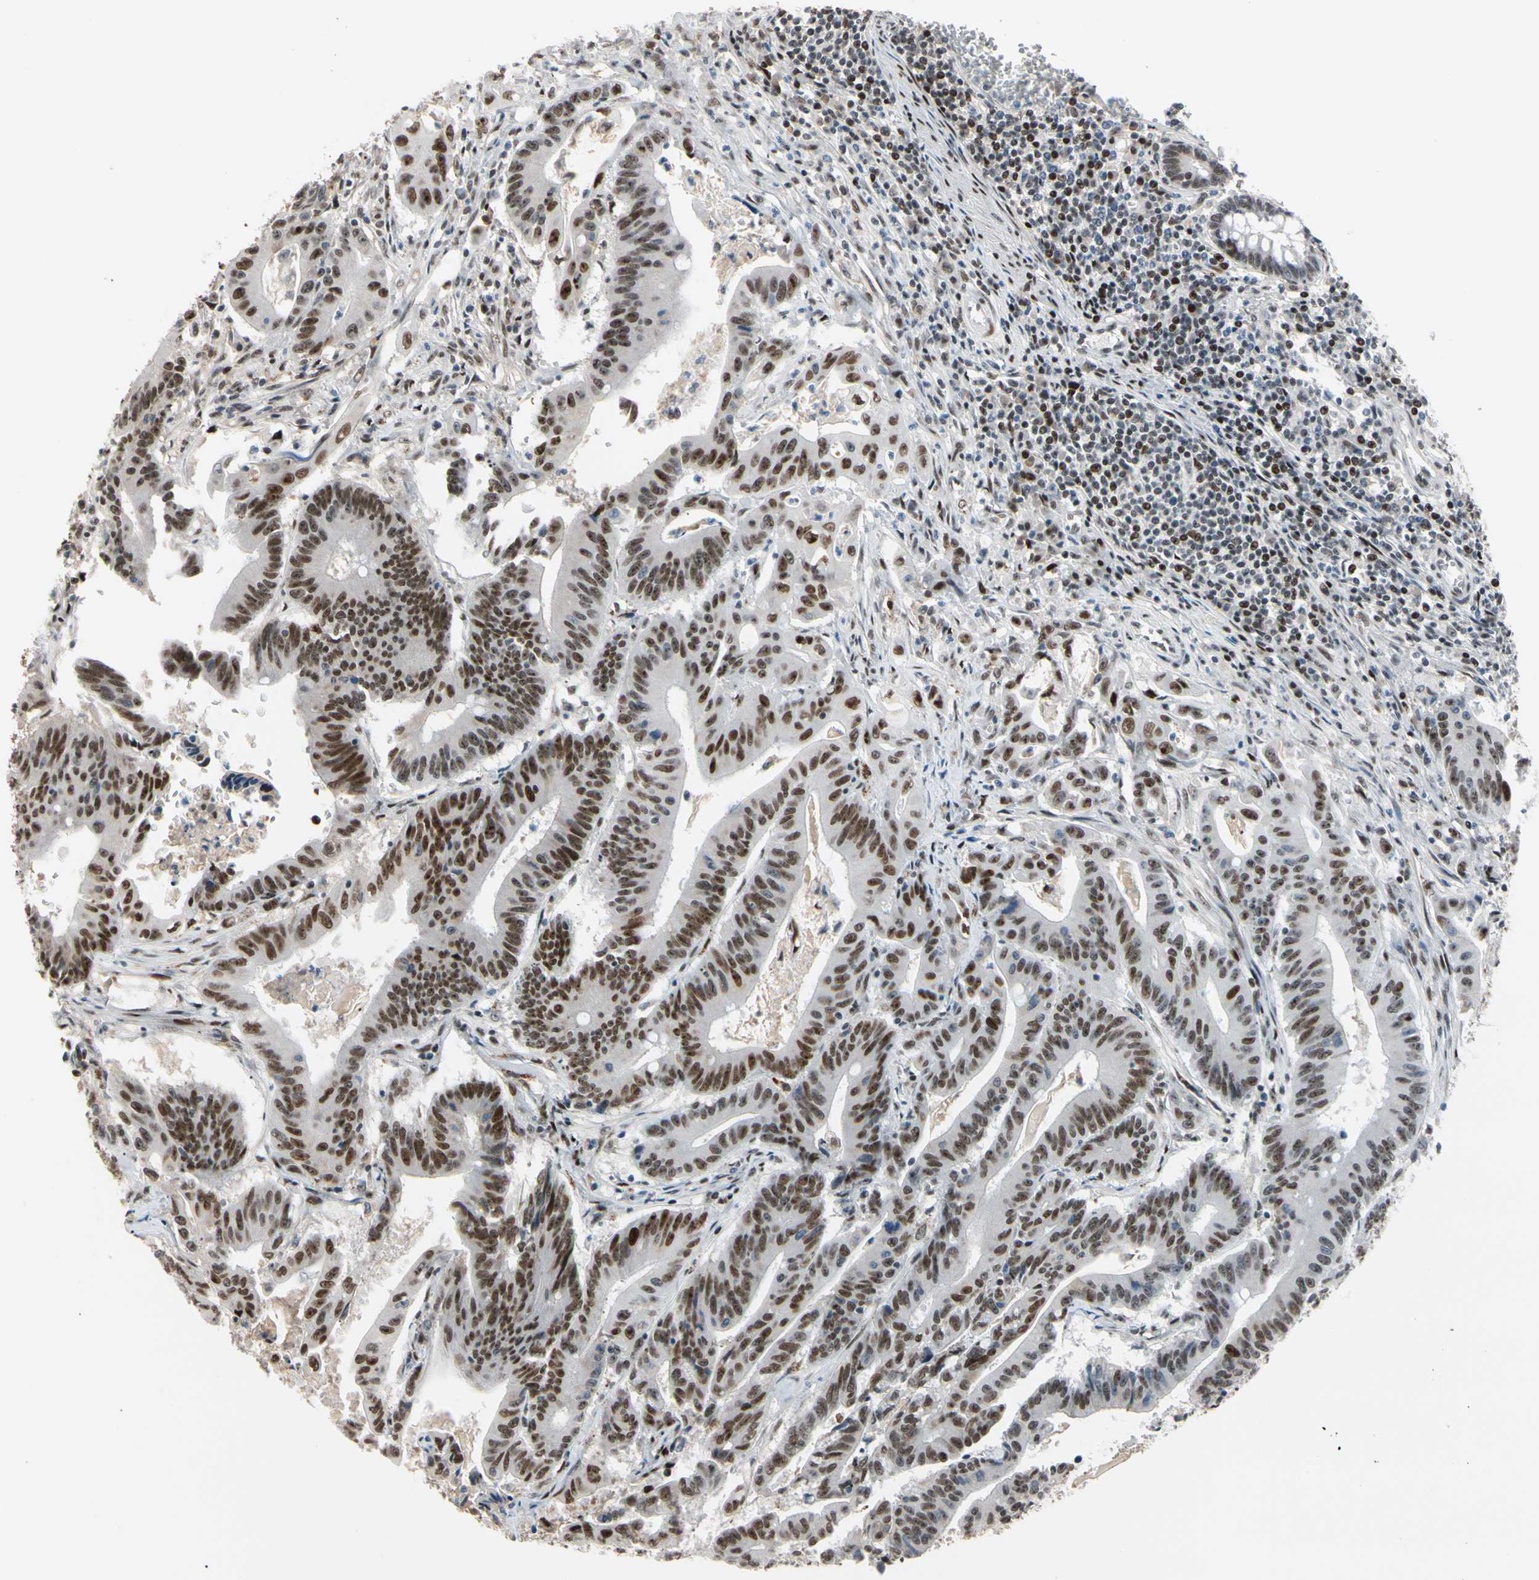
{"staining": {"intensity": "moderate", "quantity": ">75%", "location": "nuclear"}, "tissue": "colorectal cancer", "cell_type": "Tumor cells", "image_type": "cancer", "snomed": [{"axis": "morphology", "description": "Adenocarcinoma, NOS"}, {"axis": "topography", "description": "Colon"}], "caption": "Immunohistochemistry (IHC) histopathology image of colorectal cancer (adenocarcinoma) stained for a protein (brown), which displays medium levels of moderate nuclear positivity in about >75% of tumor cells.", "gene": "FOXO3", "patient": {"sex": "male", "age": 45}}